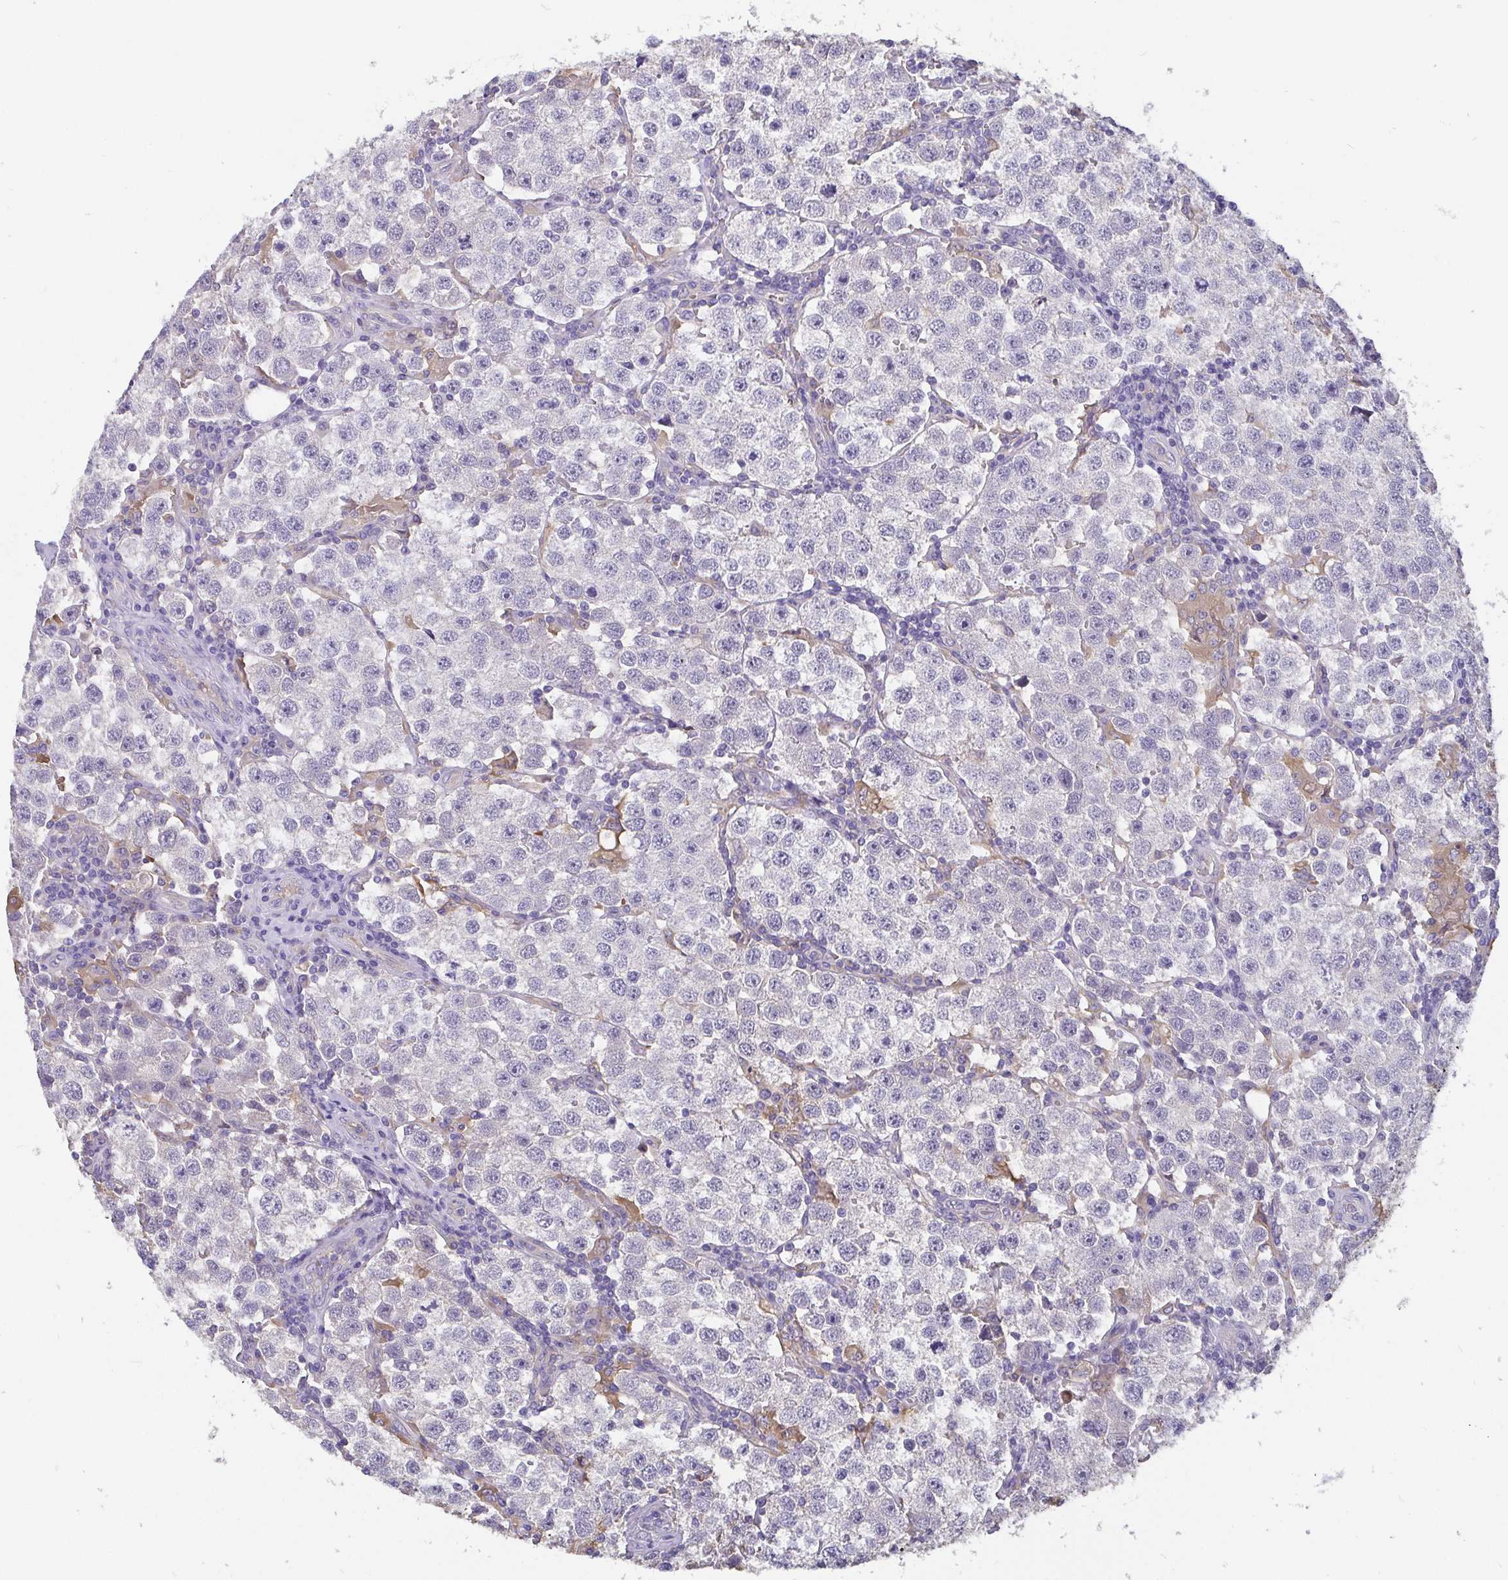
{"staining": {"intensity": "negative", "quantity": "none", "location": "none"}, "tissue": "testis cancer", "cell_type": "Tumor cells", "image_type": "cancer", "snomed": [{"axis": "morphology", "description": "Seminoma, NOS"}, {"axis": "topography", "description": "Testis"}], "caption": "High magnification brightfield microscopy of seminoma (testis) stained with DAB (3,3'-diaminobenzidine) (brown) and counterstained with hematoxylin (blue): tumor cells show no significant positivity.", "gene": "ADAMTS6", "patient": {"sex": "male", "age": 37}}